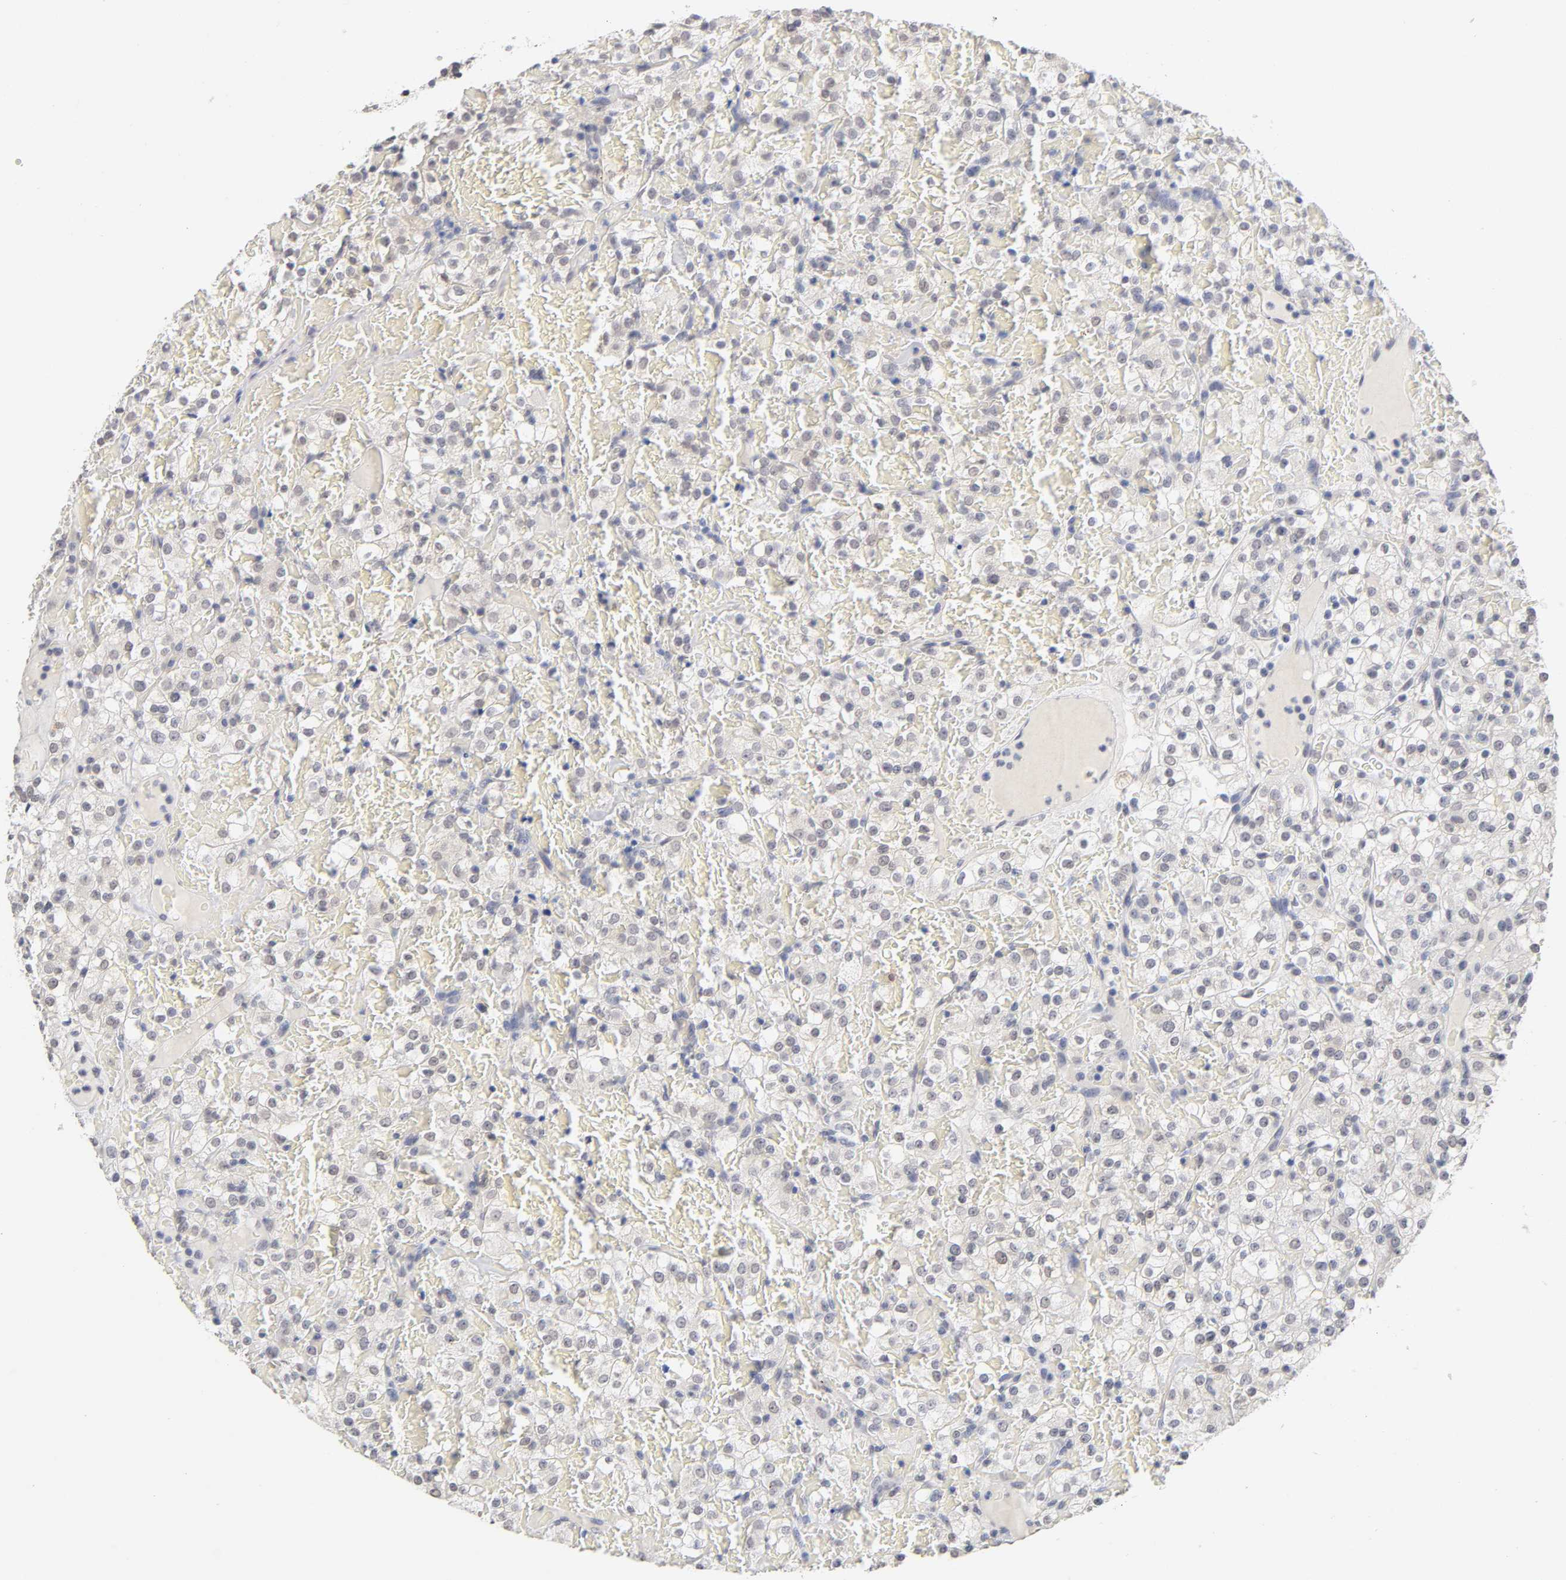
{"staining": {"intensity": "weak", "quantity": "<25%", "location": "nuclear"}, "tissue": "renal cancer", "cell_type": "Tumor cells", "image_type": "cancer", "snomed": [{"axis": "morphology", "description": "Normal tissue, NOS"}, {"axis": "morphology", "description": "Adenocarcinoma, NOS"}, {"axis": "topography", "description": "Kidney"}], "caption": "IHC of human renal cancer displays no staining in tumor cells.", "gene": "CRABP2", "patient": {"sex": "female", "age": 72}}